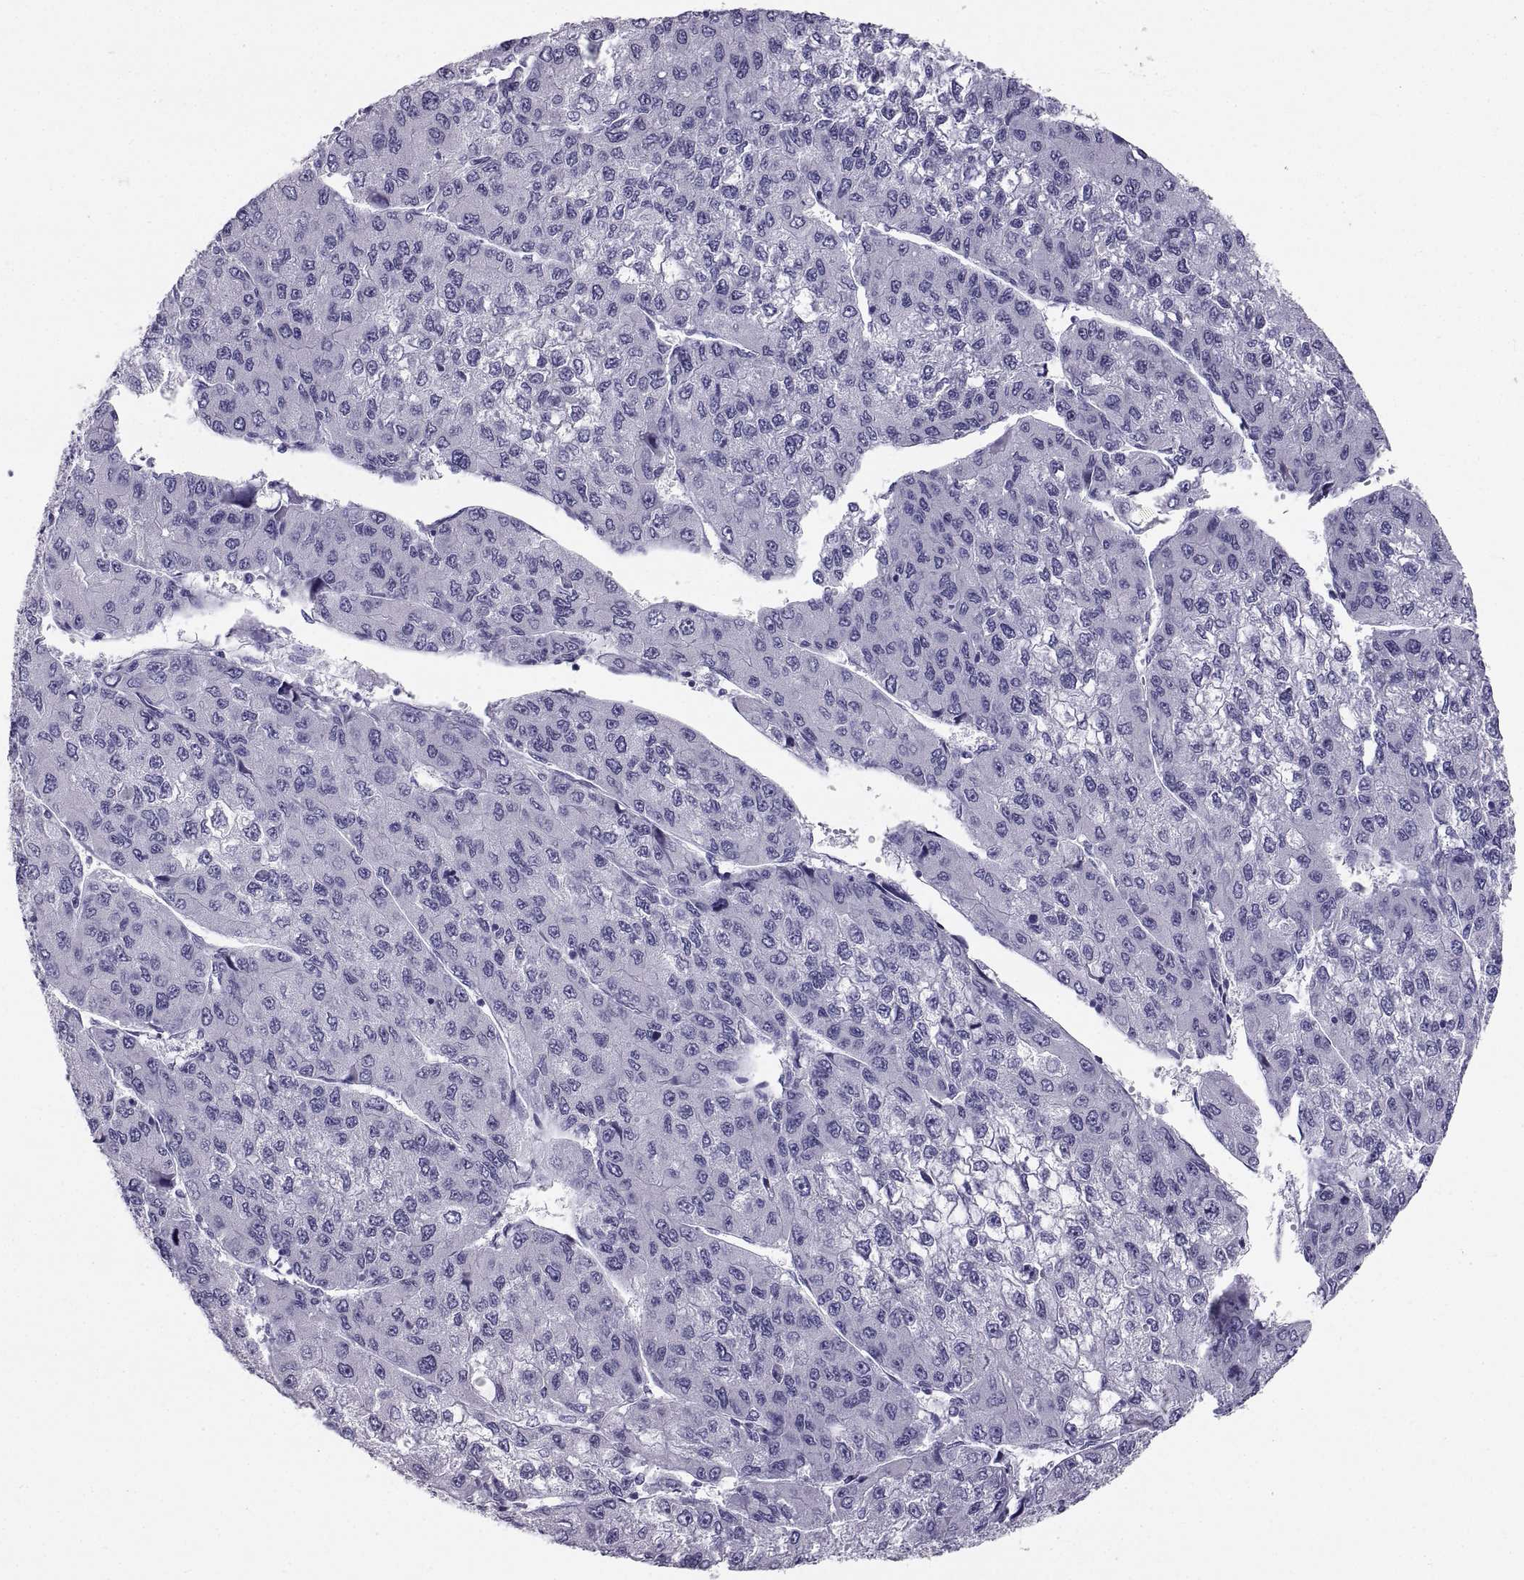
{"staining": {"intensity": "negative", "quantity": "none", "location": "none"}, "tissue": "liver cancer", "cell_type": "Tumor cells", "image_type": "cancer", "snomed": [{"axis": "morphology", "description": "Carcinoma, Hepatocellular, NOS"}, {"axis": "topography", "description": "Liver"}], "caption": "A photomicrograph of human liver hepatocellular carcinoma is negative for staining in tumor cells. (Stains: DAB immunohistochemistry with hematoxylin counter stain, Microscopy: brightfield microscopy at high magnification).", "gene": "PCSK1N", "patient": {"sex": "female", "age": 66}}